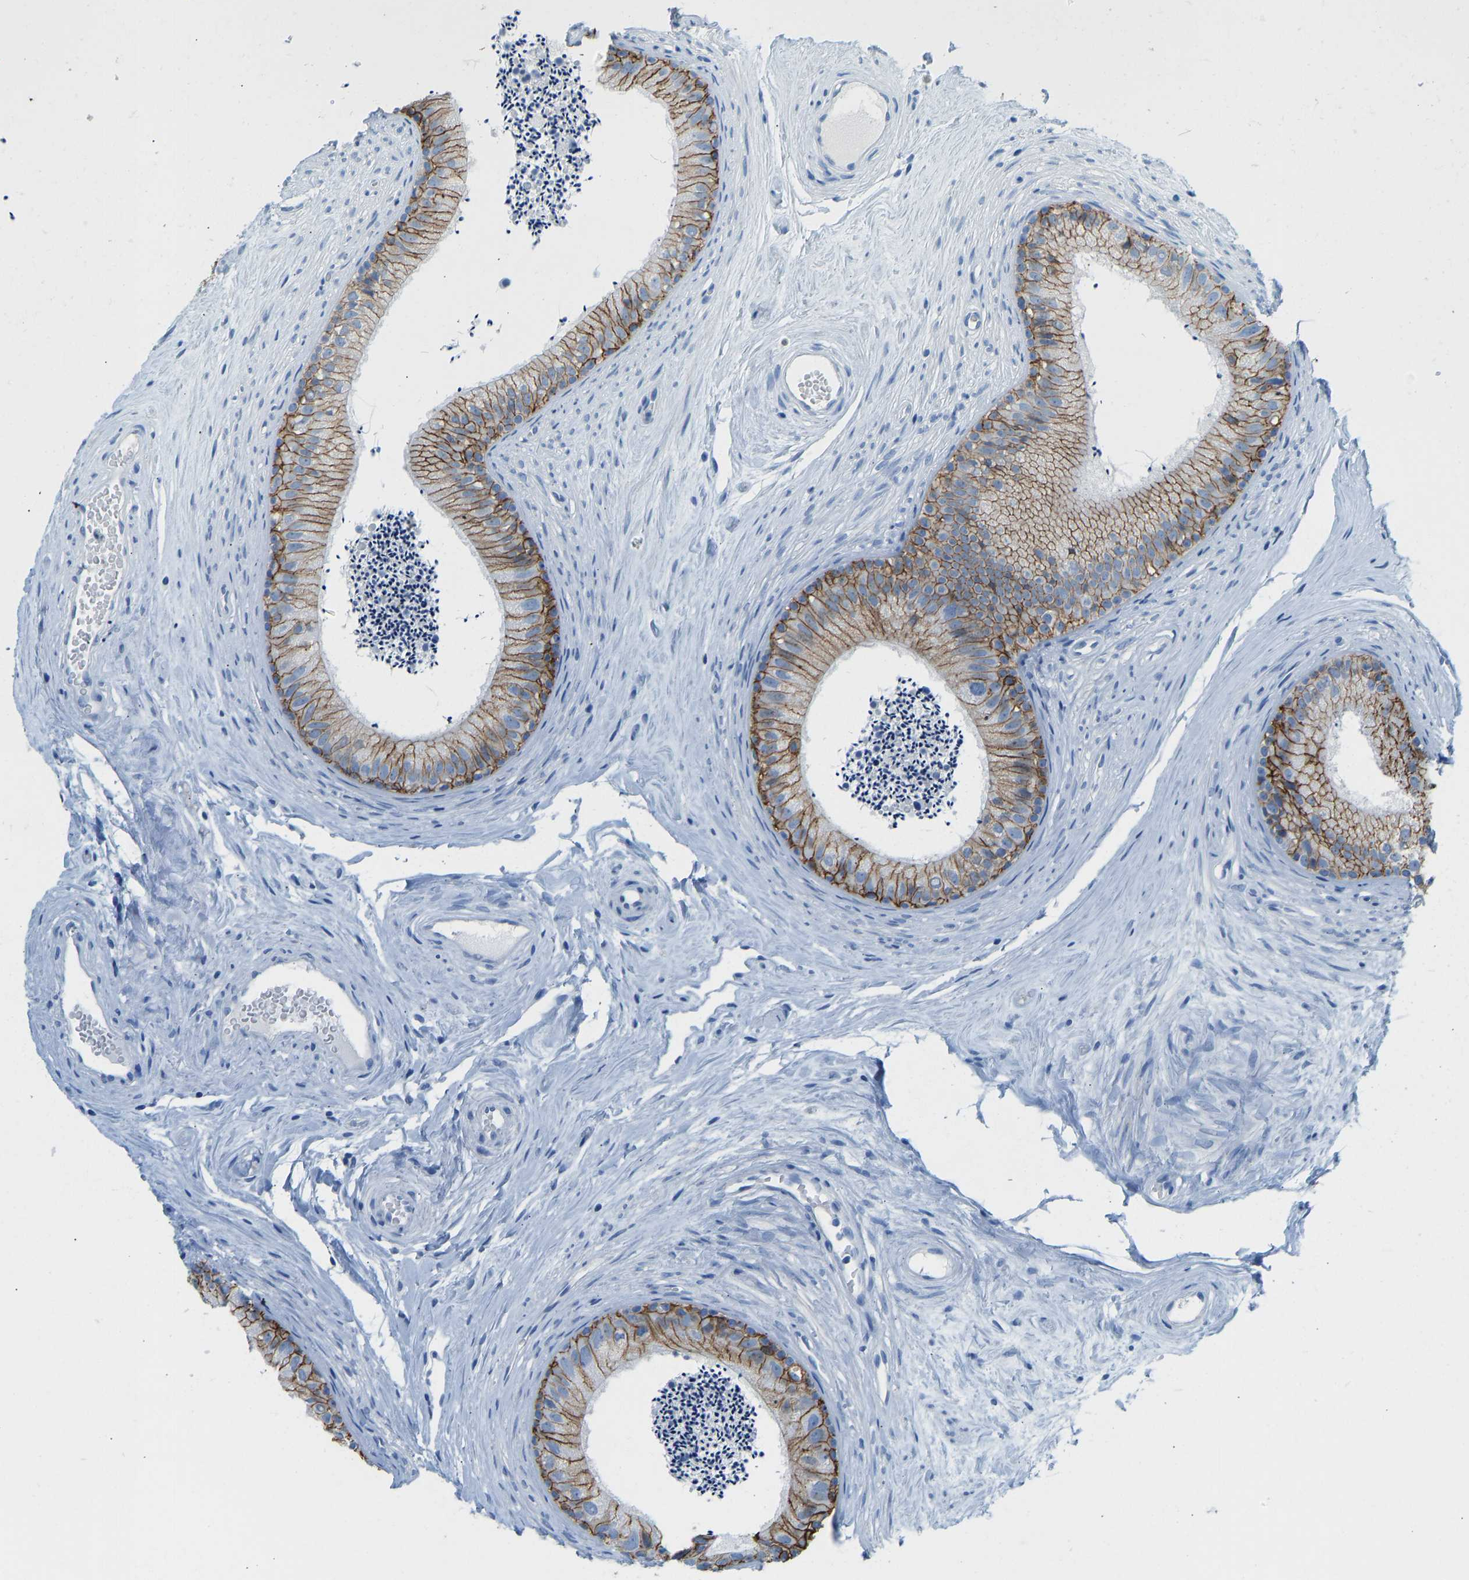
{"staining": {"intensity": "moderate", "quantity": "25%-75%", "location": "cytoplasmic/membranous"}, "tissue": "epididymis", "cell_type": "Glandular cells", "image_type": "normal", "snomed": [{"axis": "morphology", "description": "Normal tissue, NOS"}, {"axis": "topography", "description": "Epididymis"}], "caption": "Protein expression analysis of normal epididymis exhibits moderate cytoplasmic/membranous staining in approximately 25%-75% of glandular cells.", "gene": "ATP1A1", "patient": {"sex": "male", "age": 56}}